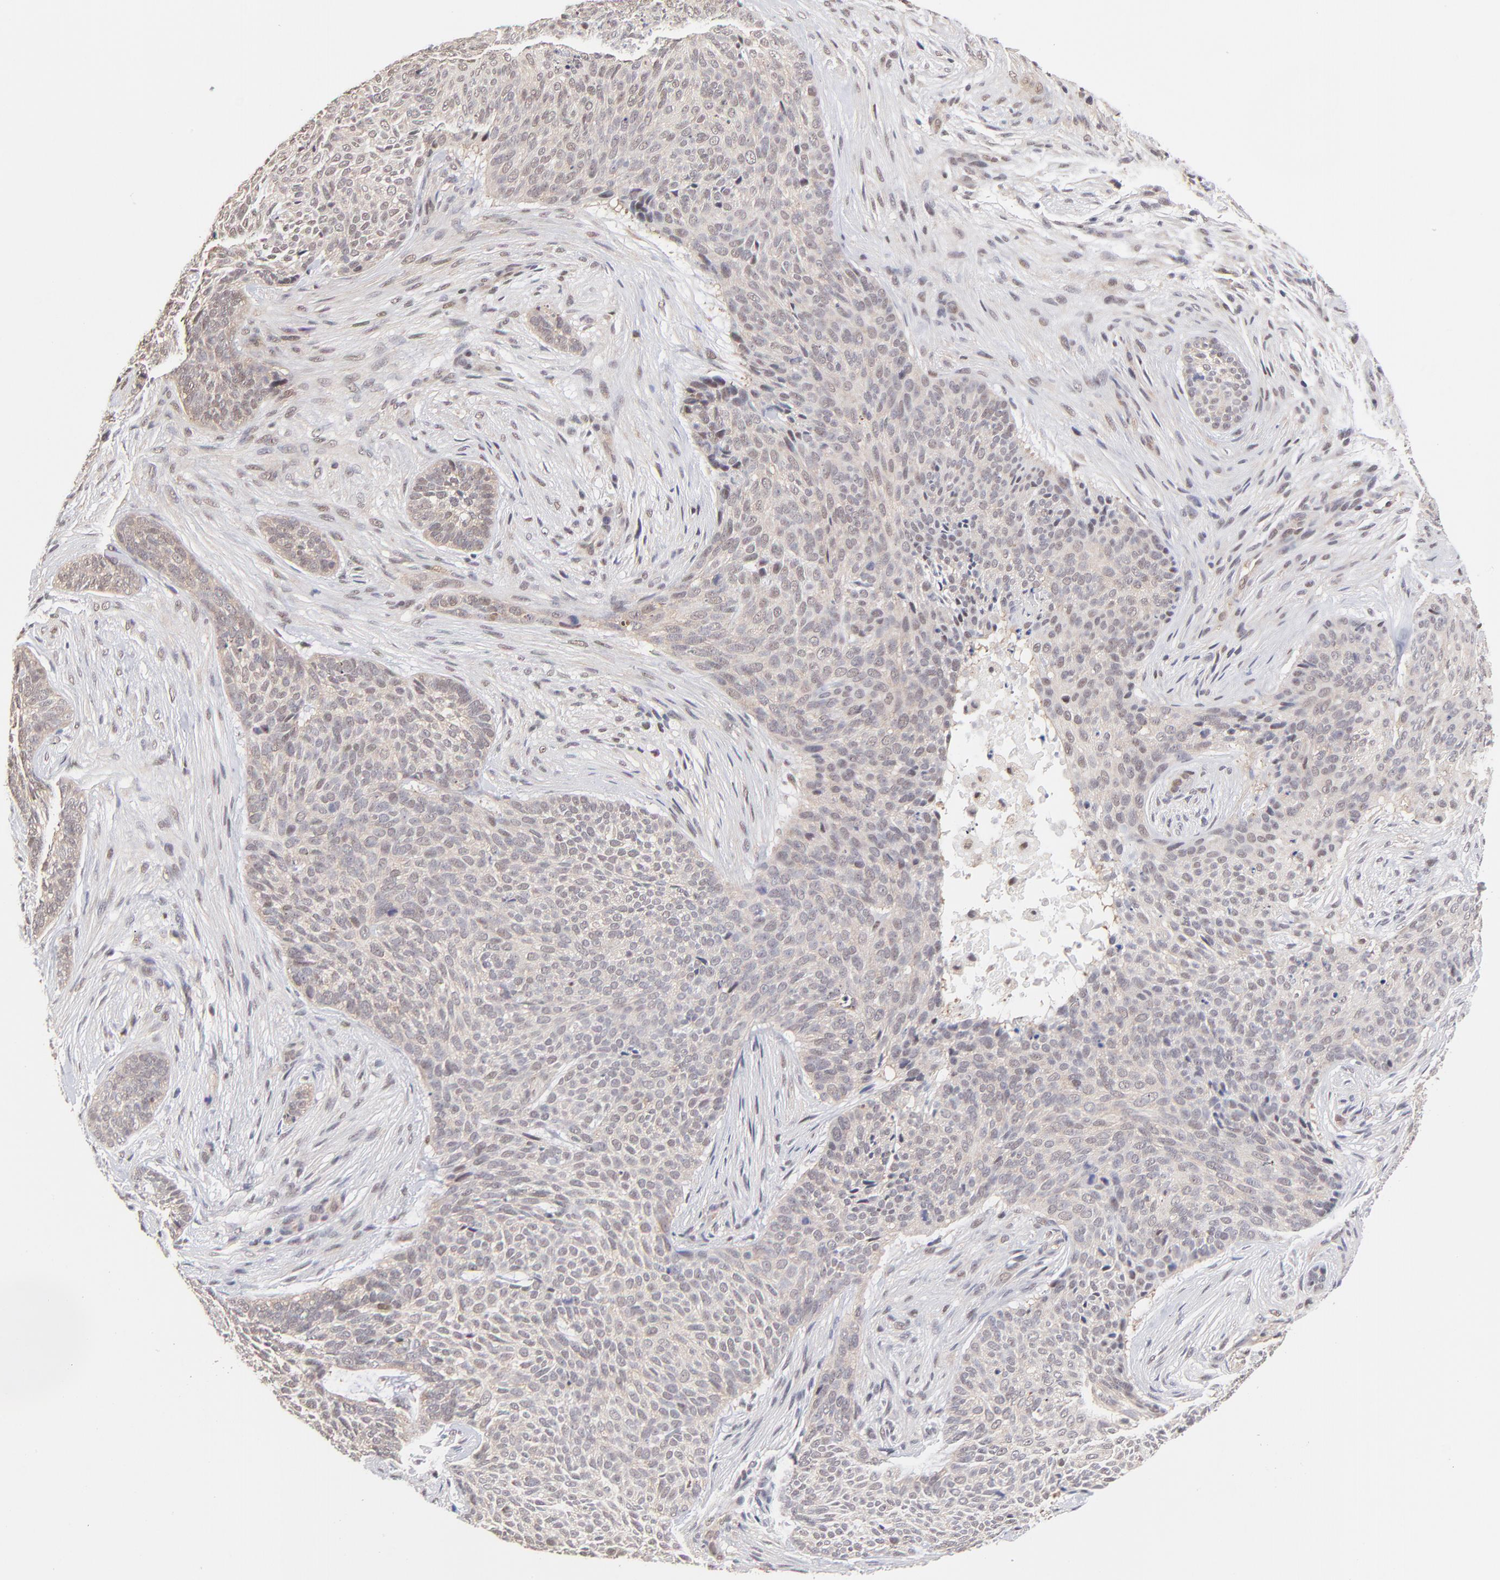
{"staining": {"intensity": "negative", "quantity": "none", "location": "none"}, "tissue": "skin cancer", "cell_type": "Tumor cells", "image_type": "cancer", "snomed": [{"axis": "morphology", "description": "Basal cell carcinoma"}, {"axis": "topography", "description": "Skin"}], "caption": "DAB (3,3'-diaminobenzidine) immunohistochemical staining of skin cancer exhibits no significant positivity in tumor cells. The staining was performed using DAB to visualize the protein expression in brown, while the nuclei were stained in blue with hematoxylin (Magnification: 20x).", "gene": "PSMC4", "patient": {"sex": "male", "age": 91}}